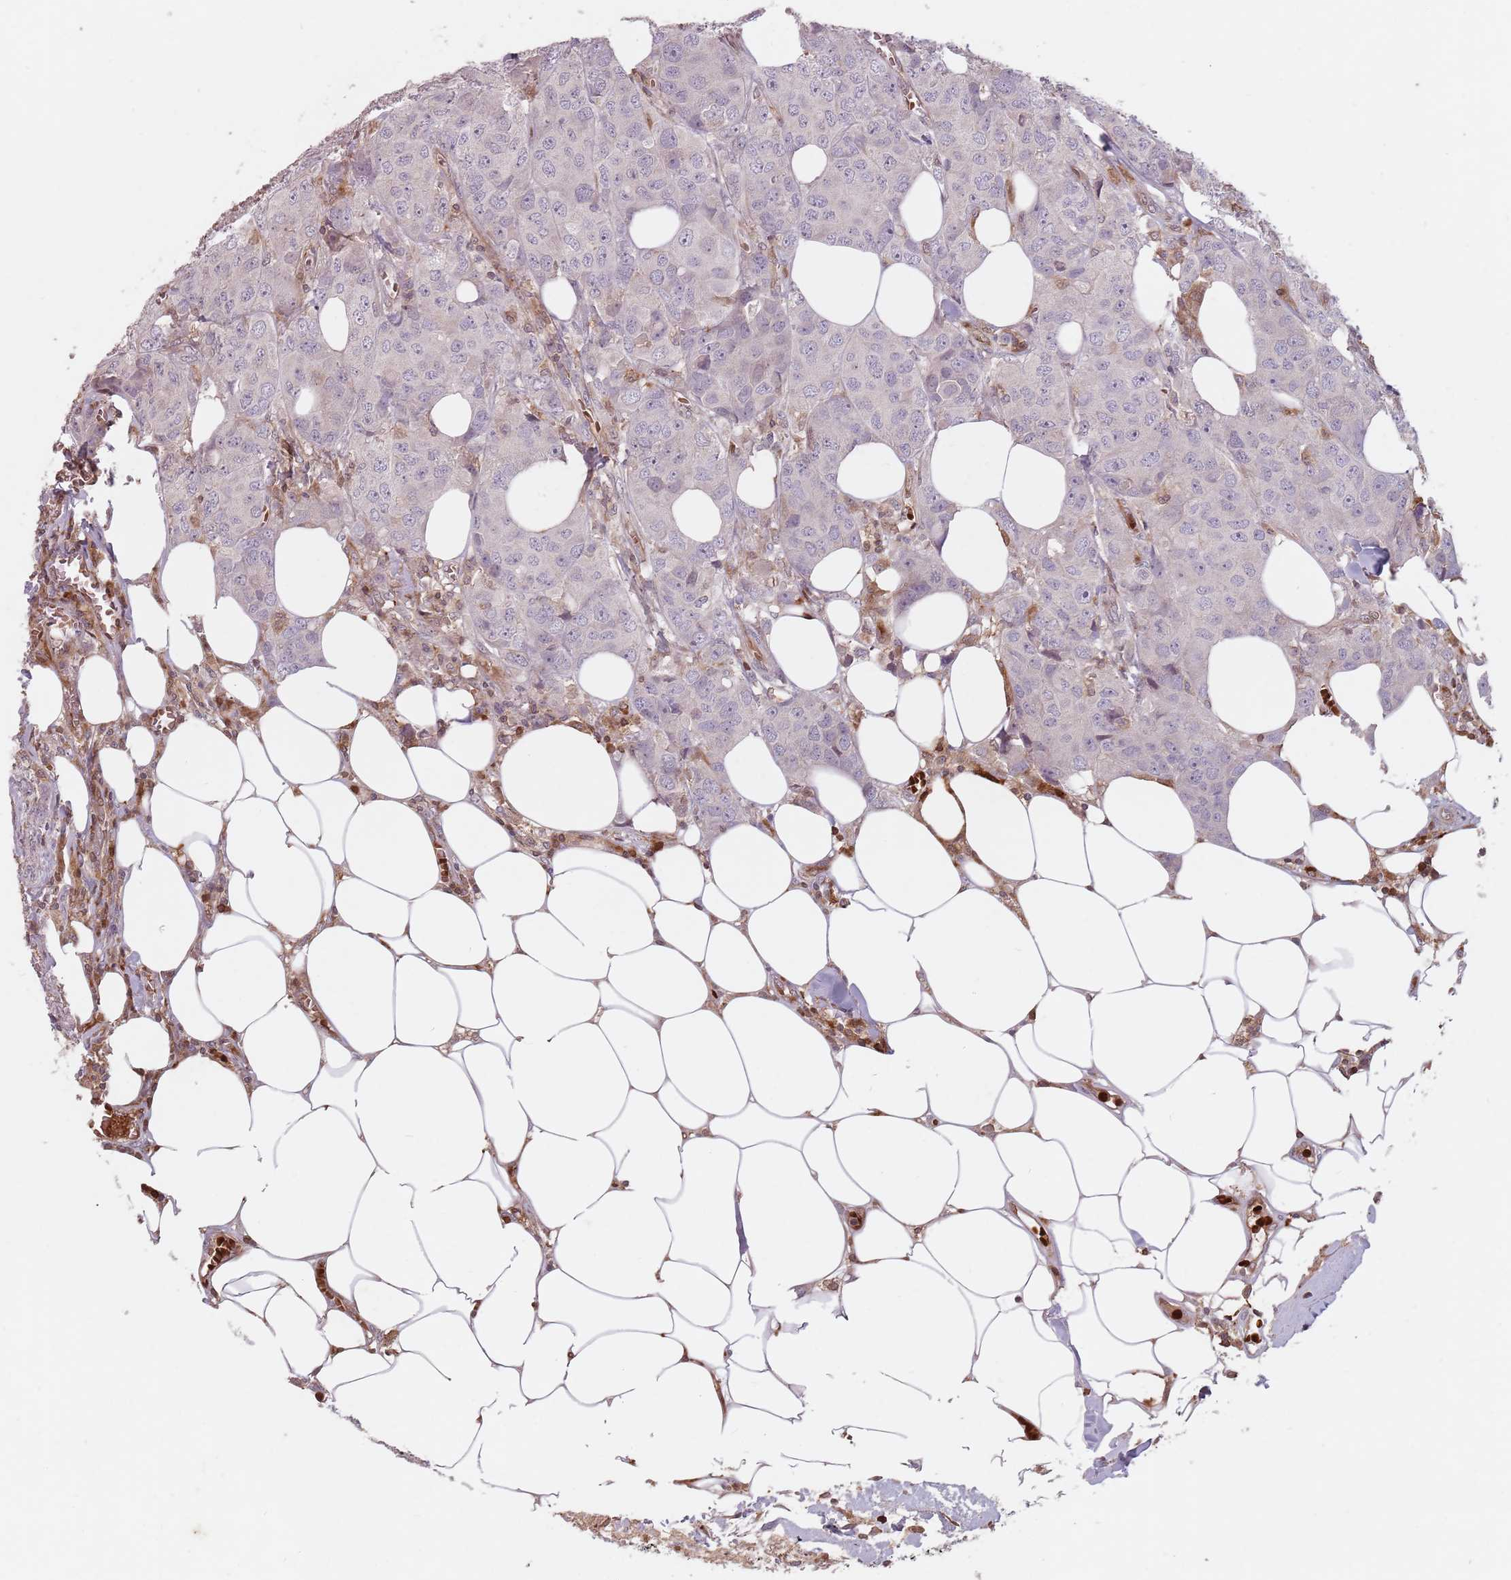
{"staining": {"intensity": "negative", "quantity": "none", "location": "none"}, "tissue": "breast cancer", "cell_type": "Tumor cells", "image_type": "cancer", "snomed": [{"axis": "morphology", "description": "Duct carcinoma"}, {"axis": "topography", "description": "Breast"}], "caption": "Tumor cells are negative for brown protein staining in breast cancer (invasive ductal carcinoma).", "gene": "GPR180", "patient": {"sex": "female", "age": 43}}